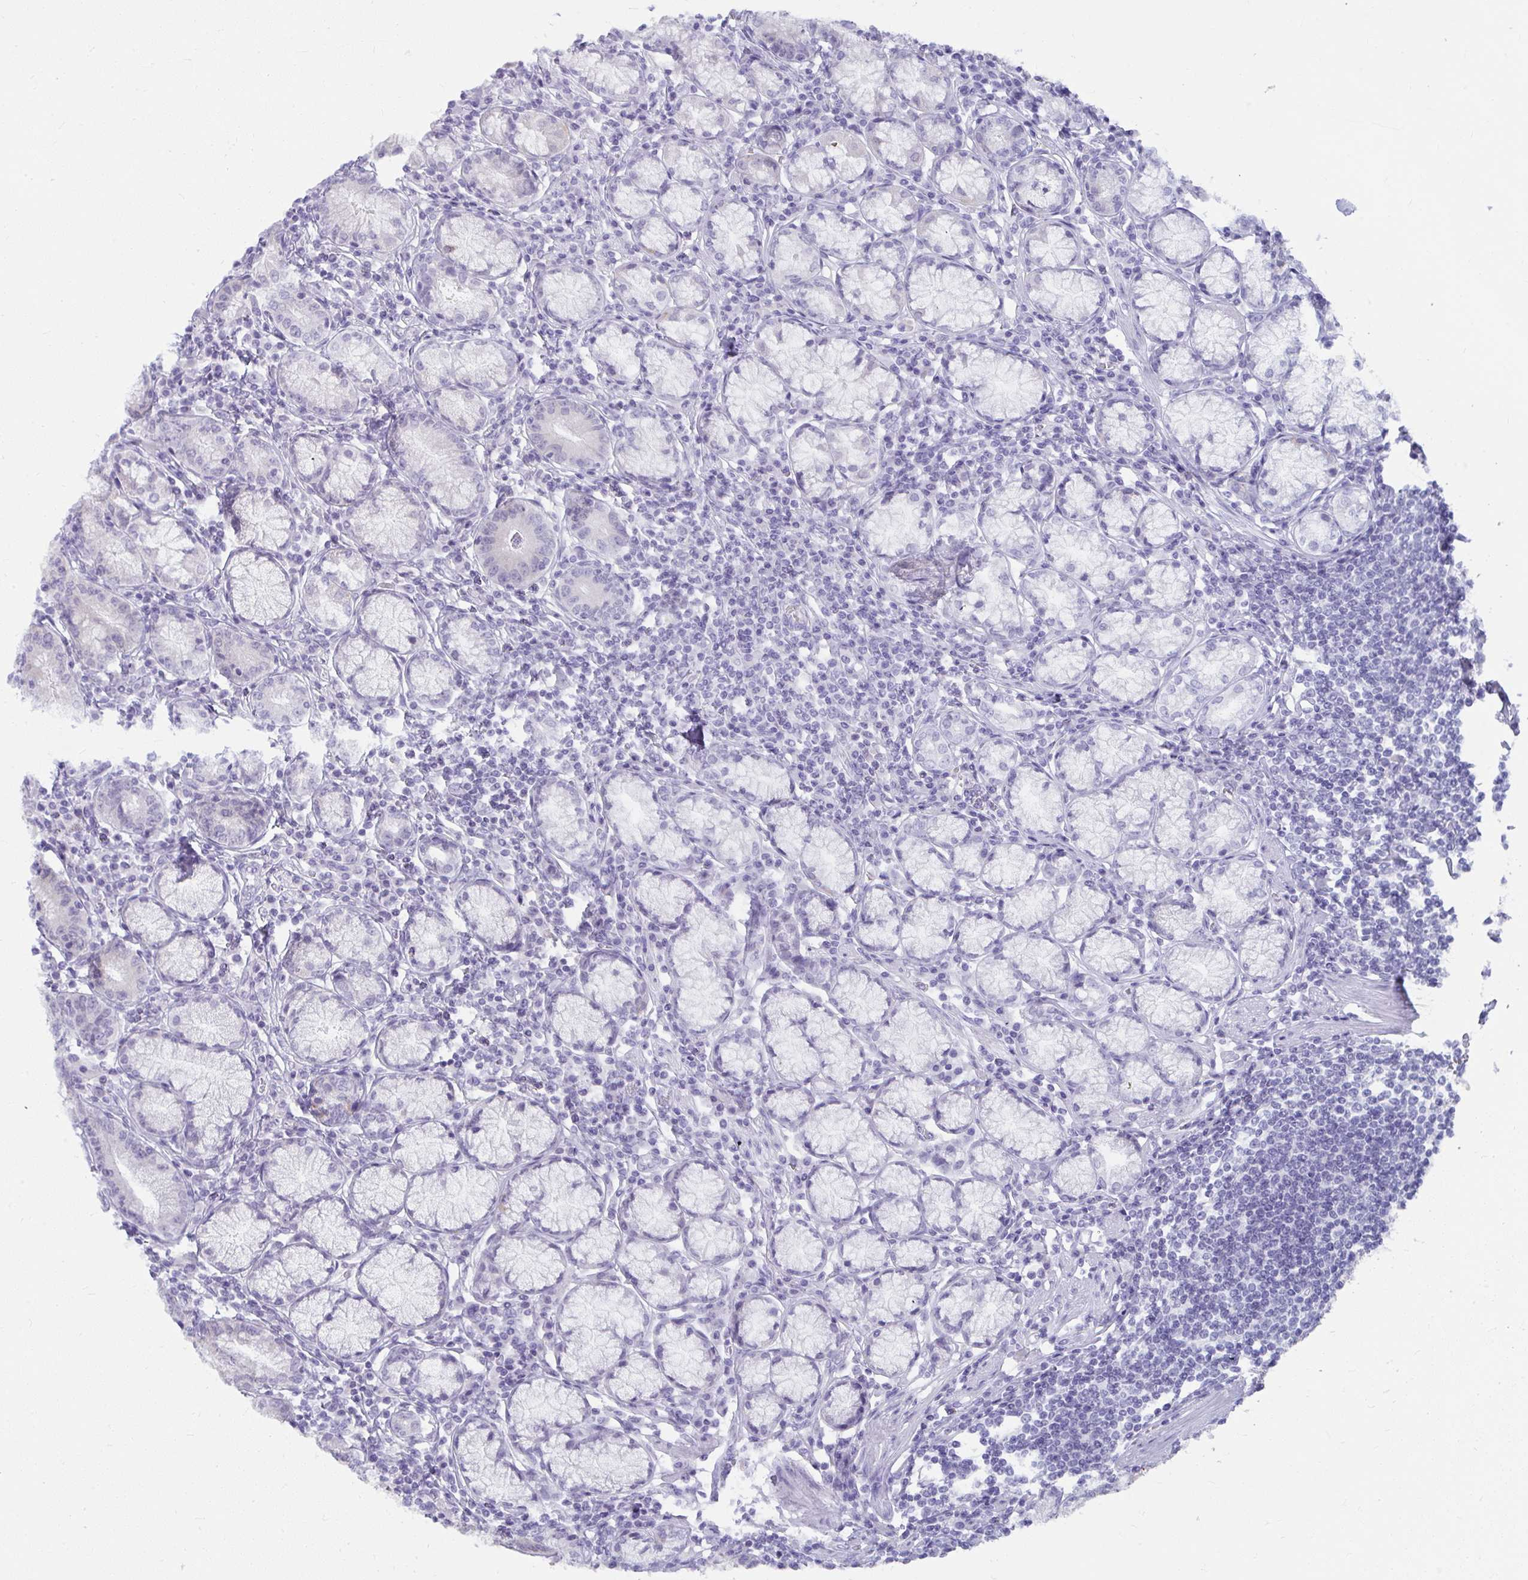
{"staining": {"intensity": "negative", "quantity": "none", "location": "none"}, "tissue": "stomach", "cell_type": "Glandular cells", "image_type": "normal", "snomed": [{"axis": "morphology", "description": "Normal tissue, NOS"}, {"axis": "topography", "description": "Stomach"}], "caption": "The immunohistochemistry micrograph has no significant staining in glandular cells of stomach. (Stains: DAB (3,3'-diaminobenzidine) immunohistochemistry (IHC) with hematoxylin counter stain, Microscopy: brightfield microscopy at high magnification).", "gene": "UGT3A2", "patient": {"sex": "male", "age": 55}}